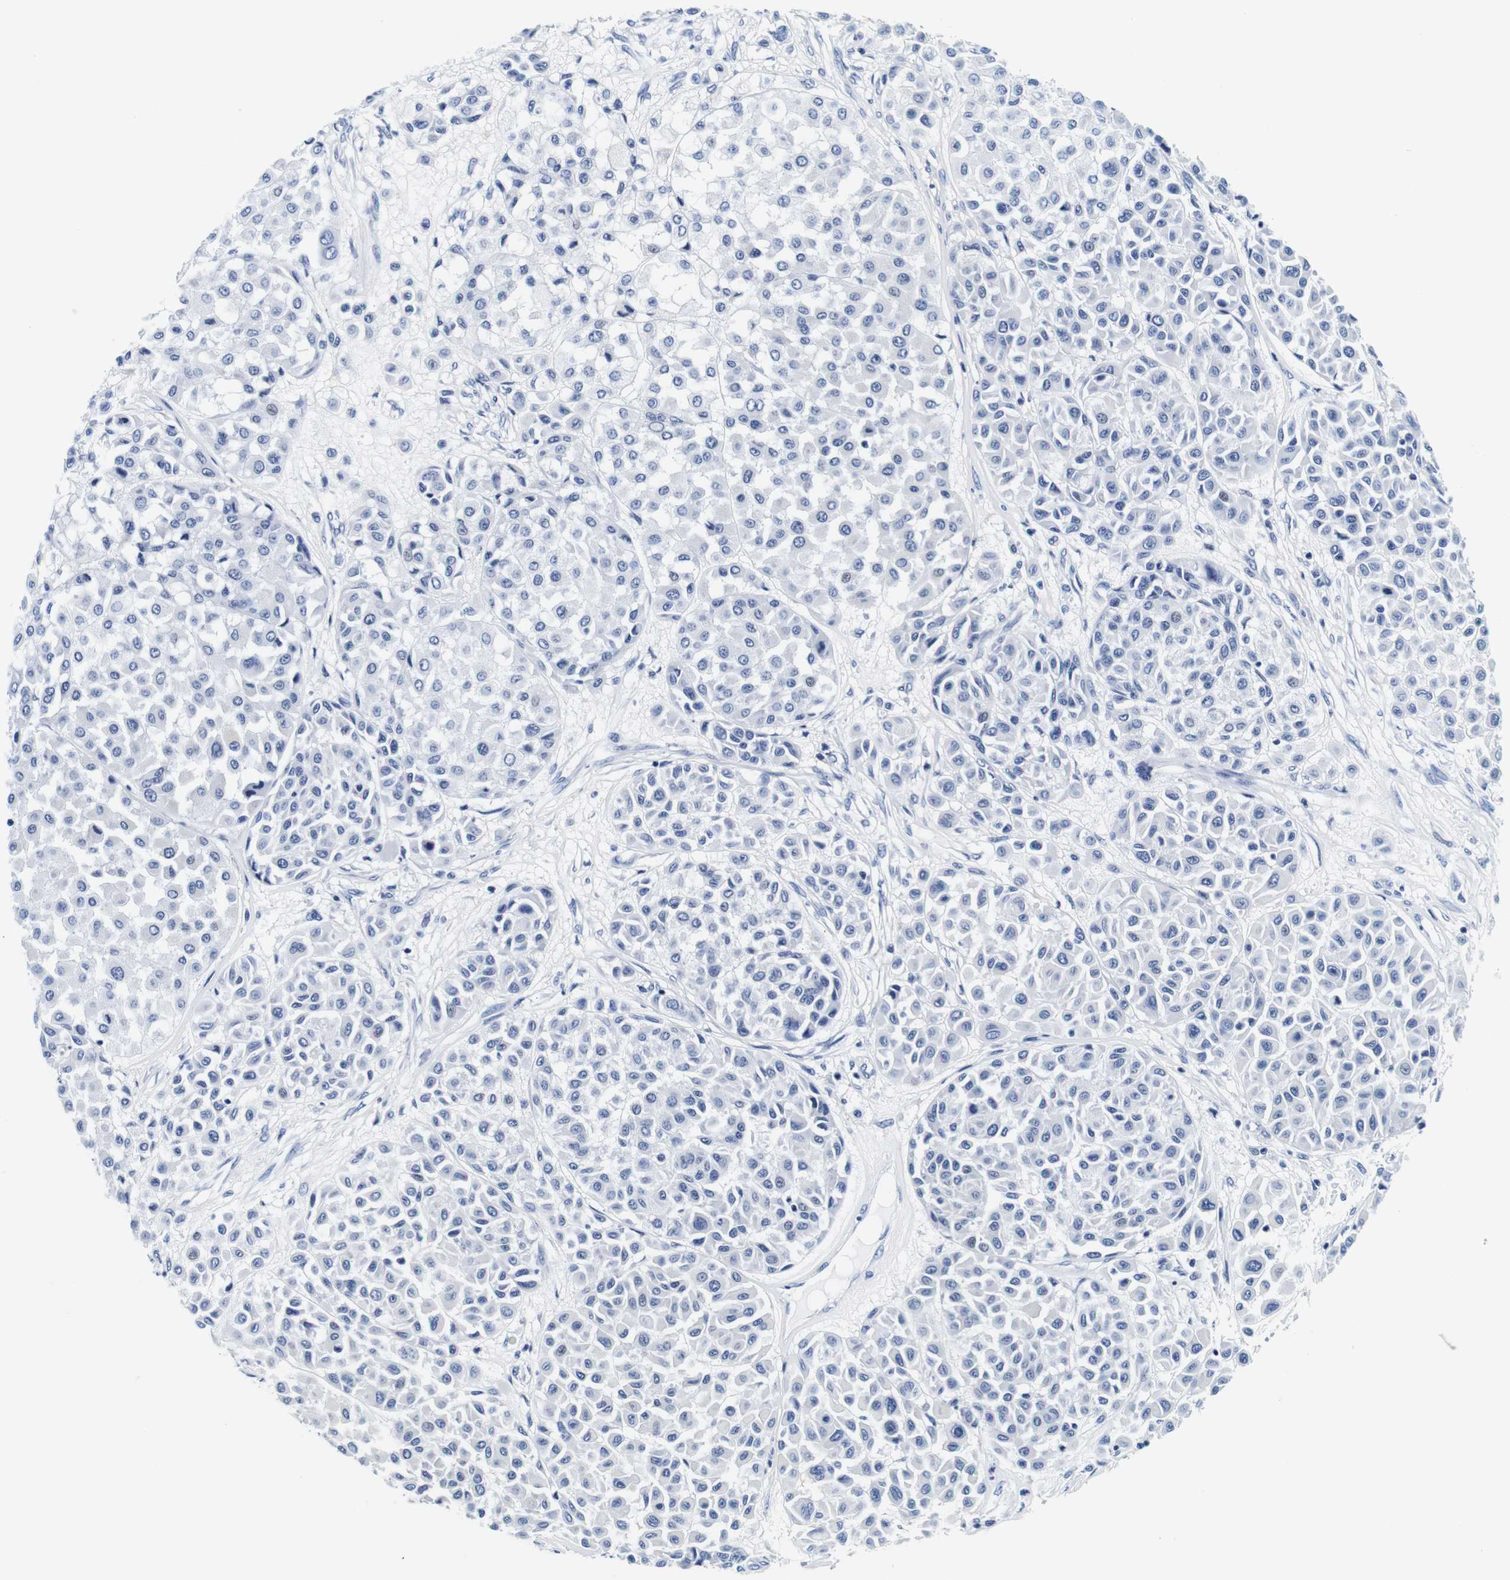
{"staining": {"intensity": "negative", "quantity": "none", "location": "none"}, "tissue": "melanoma", "cell_type": "Tumor cells", "image_type": "cancer", "snomed": [{"axis": "morphology", "description": "Malignant melanoma, Metastatic site"}, {"axis": "topography", "description": "Soft tissue"}], "caption": "An IHC micrograph of malignant melanoma (metastatic site) is shown. There is no staining in tumor cells of malignant melanoma (metastatic site).", "gene": "GP1BA", "patient": {"sex": "male", "age": 41}}